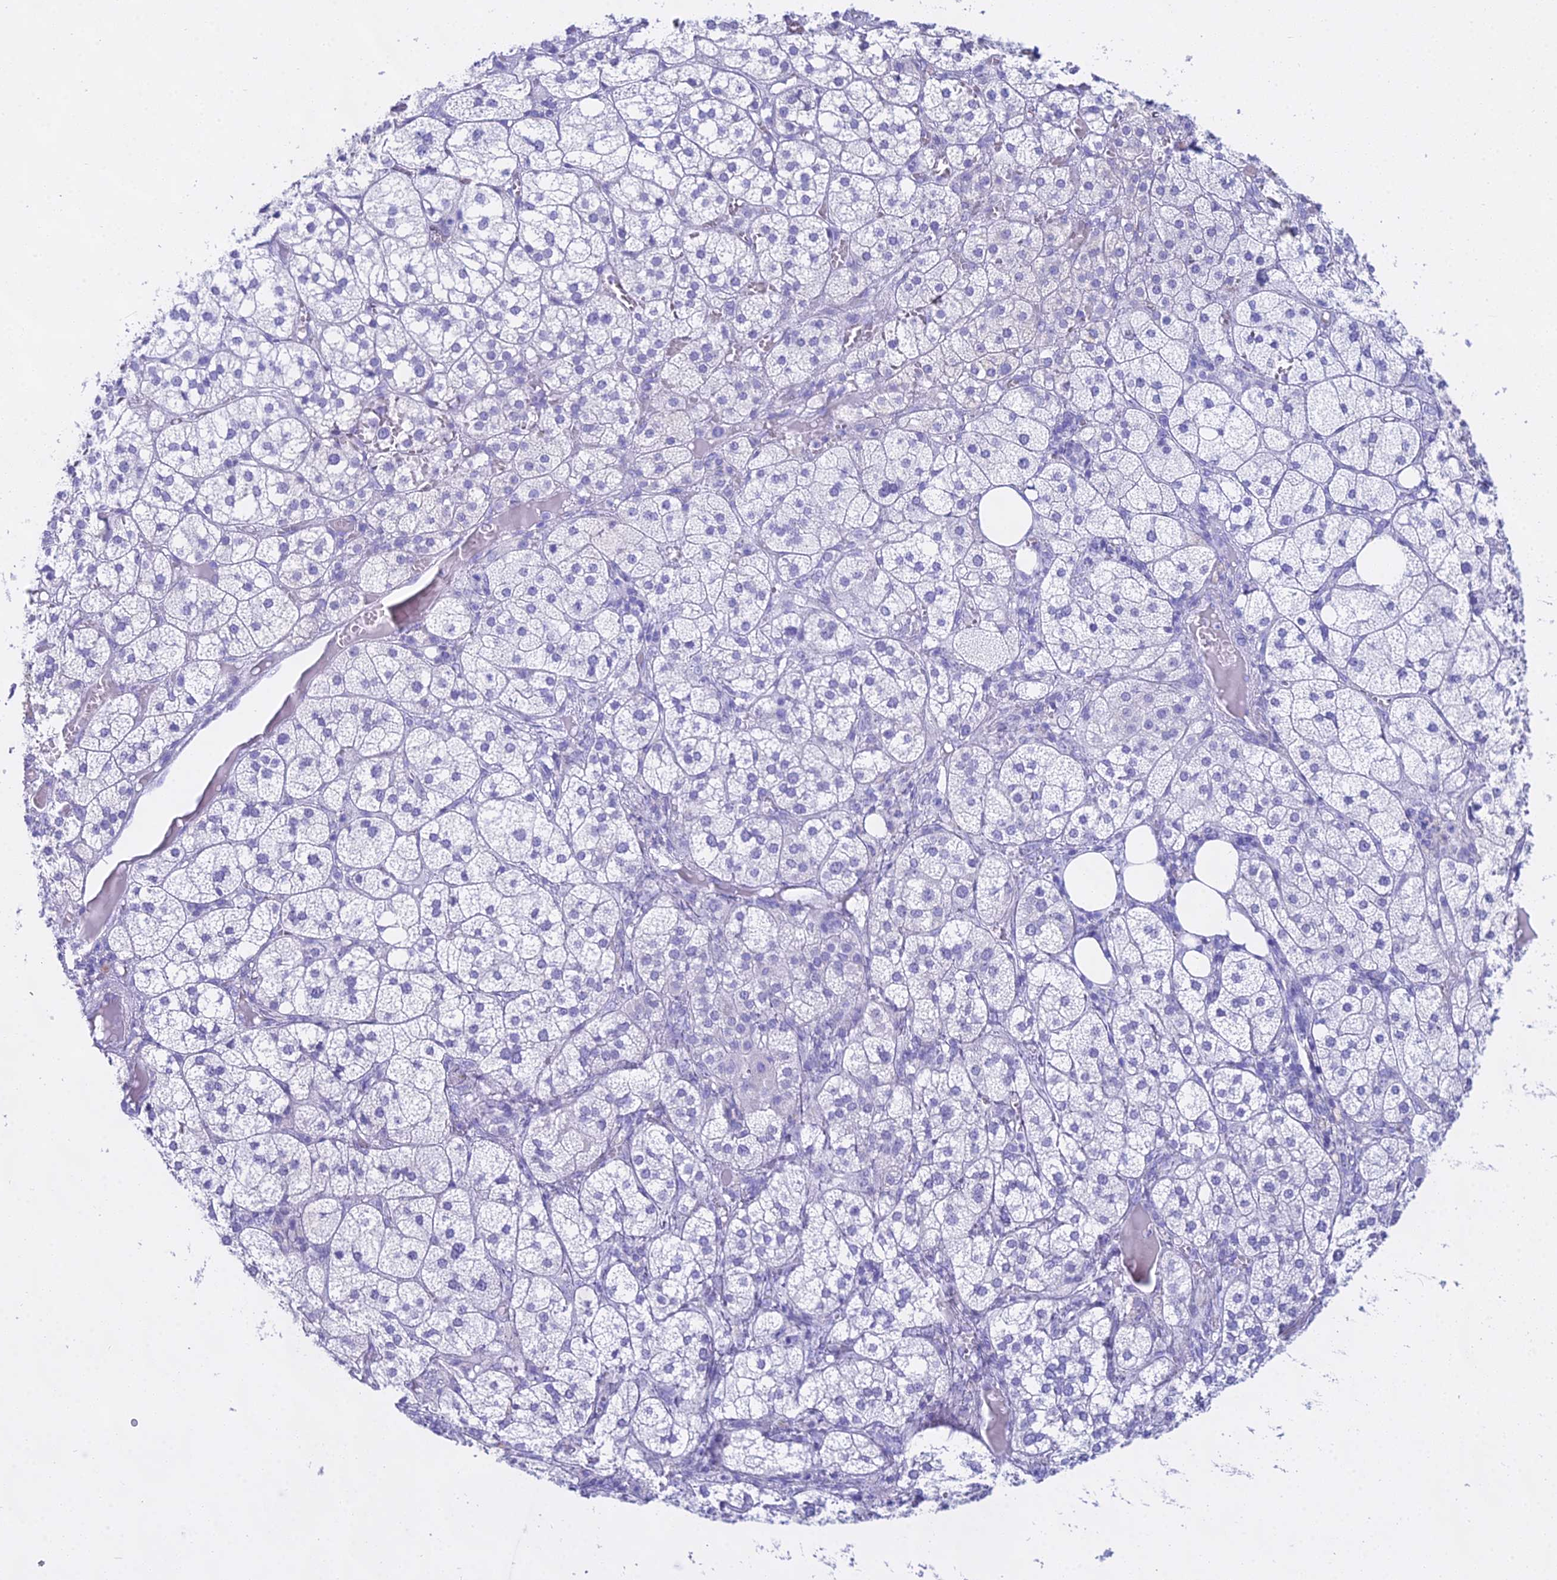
{"staining": {"intensity": "negative", "quantity": "none", "location": "none"}, "tissue": "adrenal gland", "cell_type": "Glandular cells", "image_type": "normal", "snomed": [{"axis": "morphology", "description": "Normal tissue, NOS"}, {"axis": "topography", "description": "Adrenal gland"}], "caption": "IHC image of benign adrenal gland: human adrenal gland stained with DAB displays no significant protein expression in glandular cells.", "gene": "CGB1", "patient": {"sex": "female", "age": 61}}